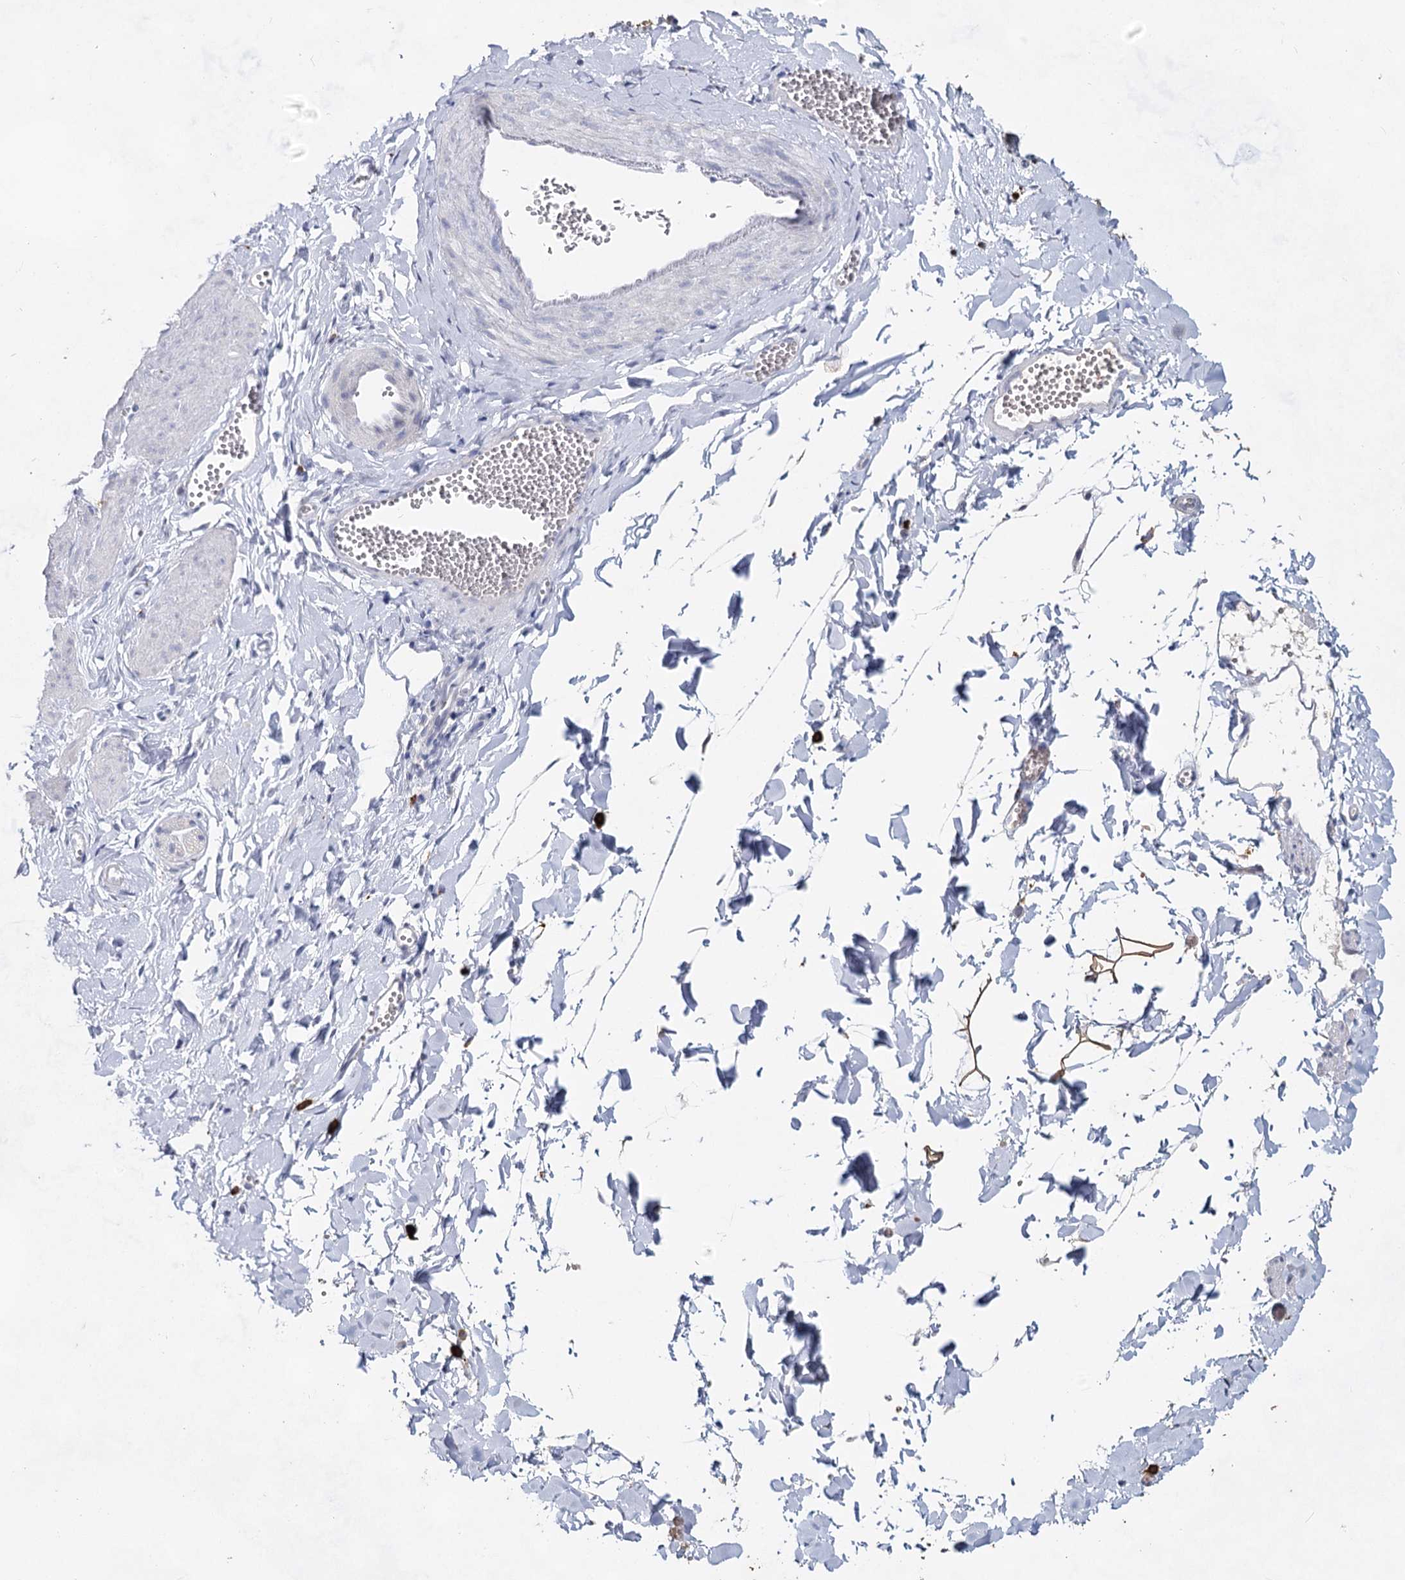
{"staining": {"intensity": "negative", "quantity": "none", "location": "none"}, "tissue": "adipose tissue", "cell_type": "Adipocytes", "image_type": "normal", "snomed": [{"axis": "morphology", "description": "Normal tissue, NOS"}, {"axis": "topography", "description": "Gallbladder"}, {"axis": "topography", "description": "Peripheral nerve tissue"}], "caption": "This is an immunohistochemistry photomicrograph of unremarkable human adipose tissue. There is no staining in adipocytes.", "gene": "CCDC73", "patient": {"sex": "male", "age": 38}}